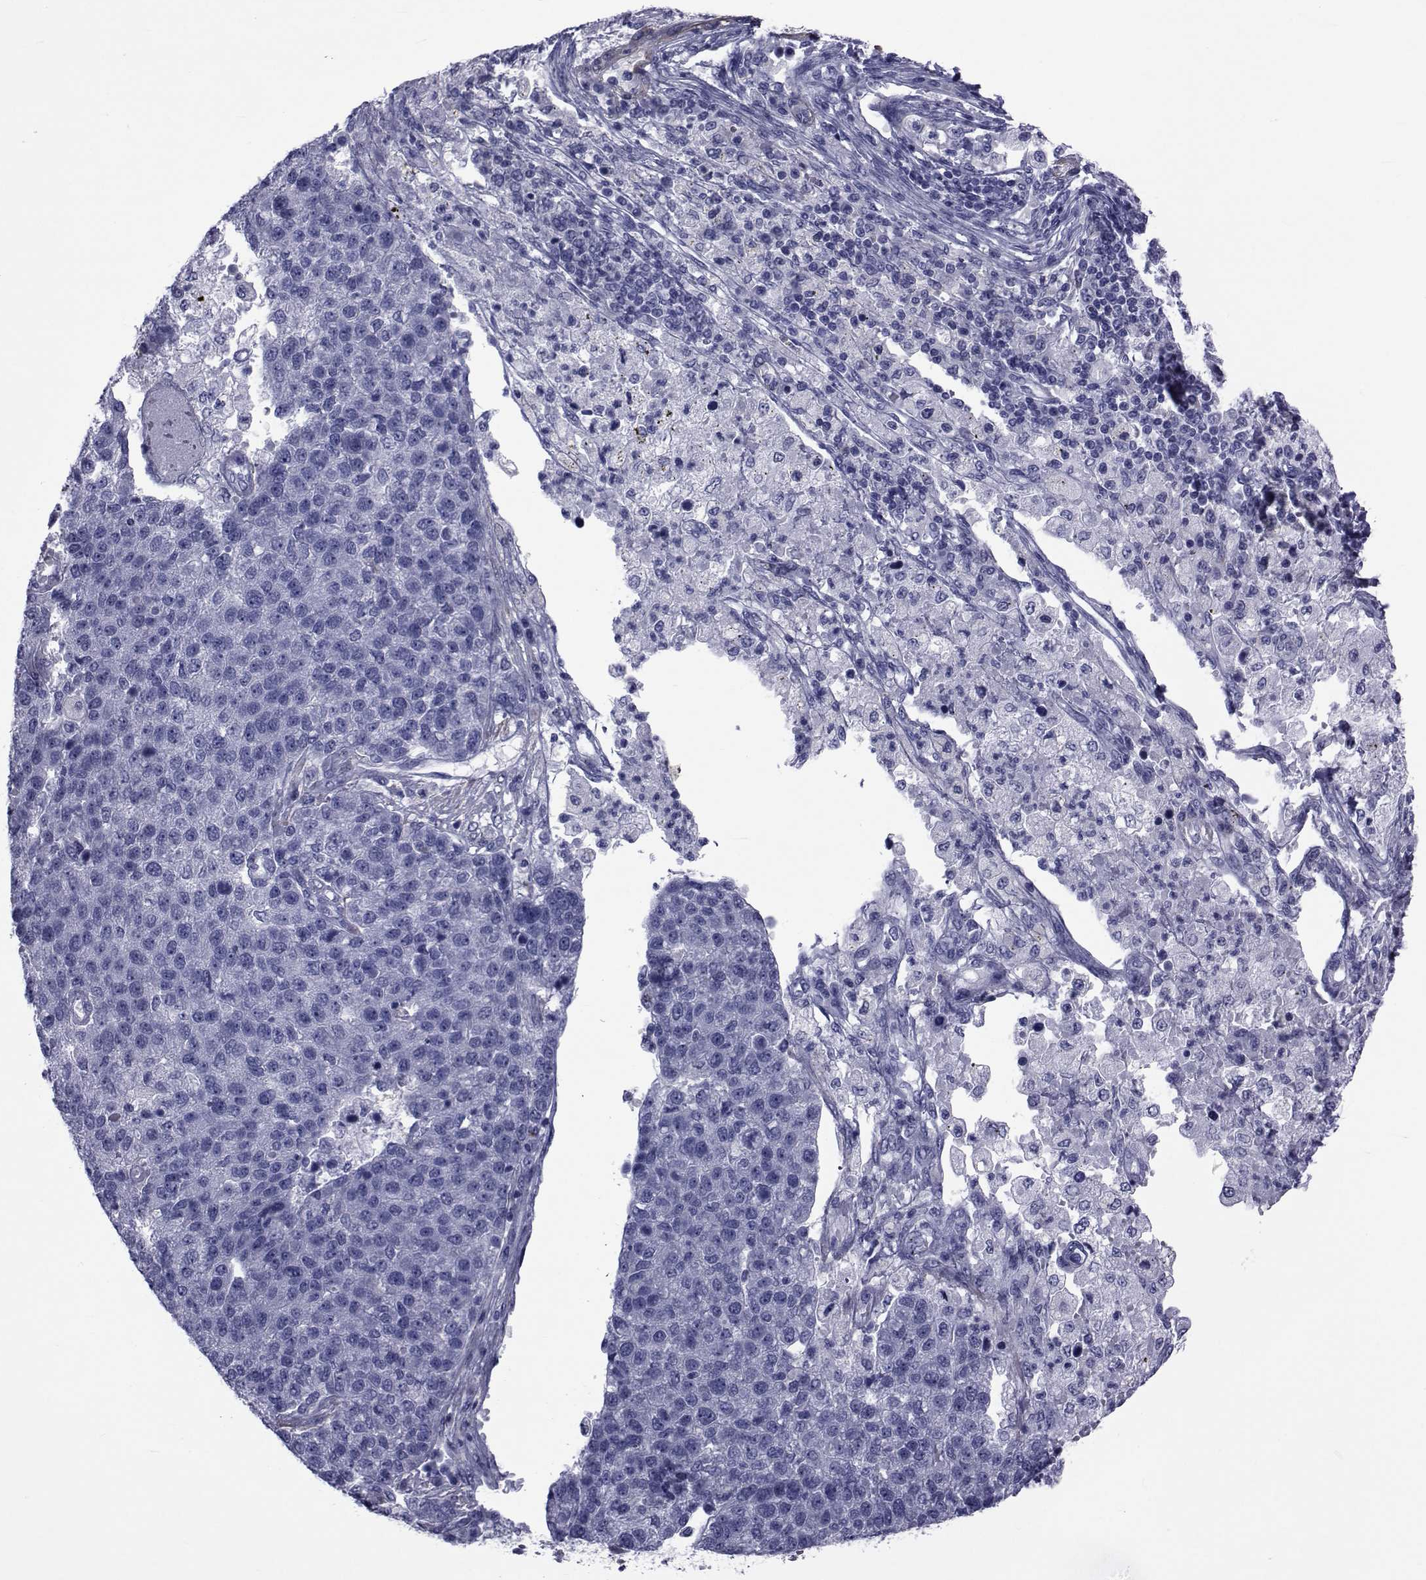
{"staining": {"intensity": "negative", "quantity": "none", "location": "none"}, "tissue": "pancreatic cancer", "cell_type": "Tumor cells", "image_type": "cancer", "snomed": [{"axis": "morphology", "description": "Adenocarcinoma, NOS"}, {"axis": "topography", "description": "Pancreas"}], "caption": "There is no significant expression in tumor cells of adenocarcinoma (pancreatic).", "gene": "GKAP1", "patient": {"sex": "female", "age": 61}}